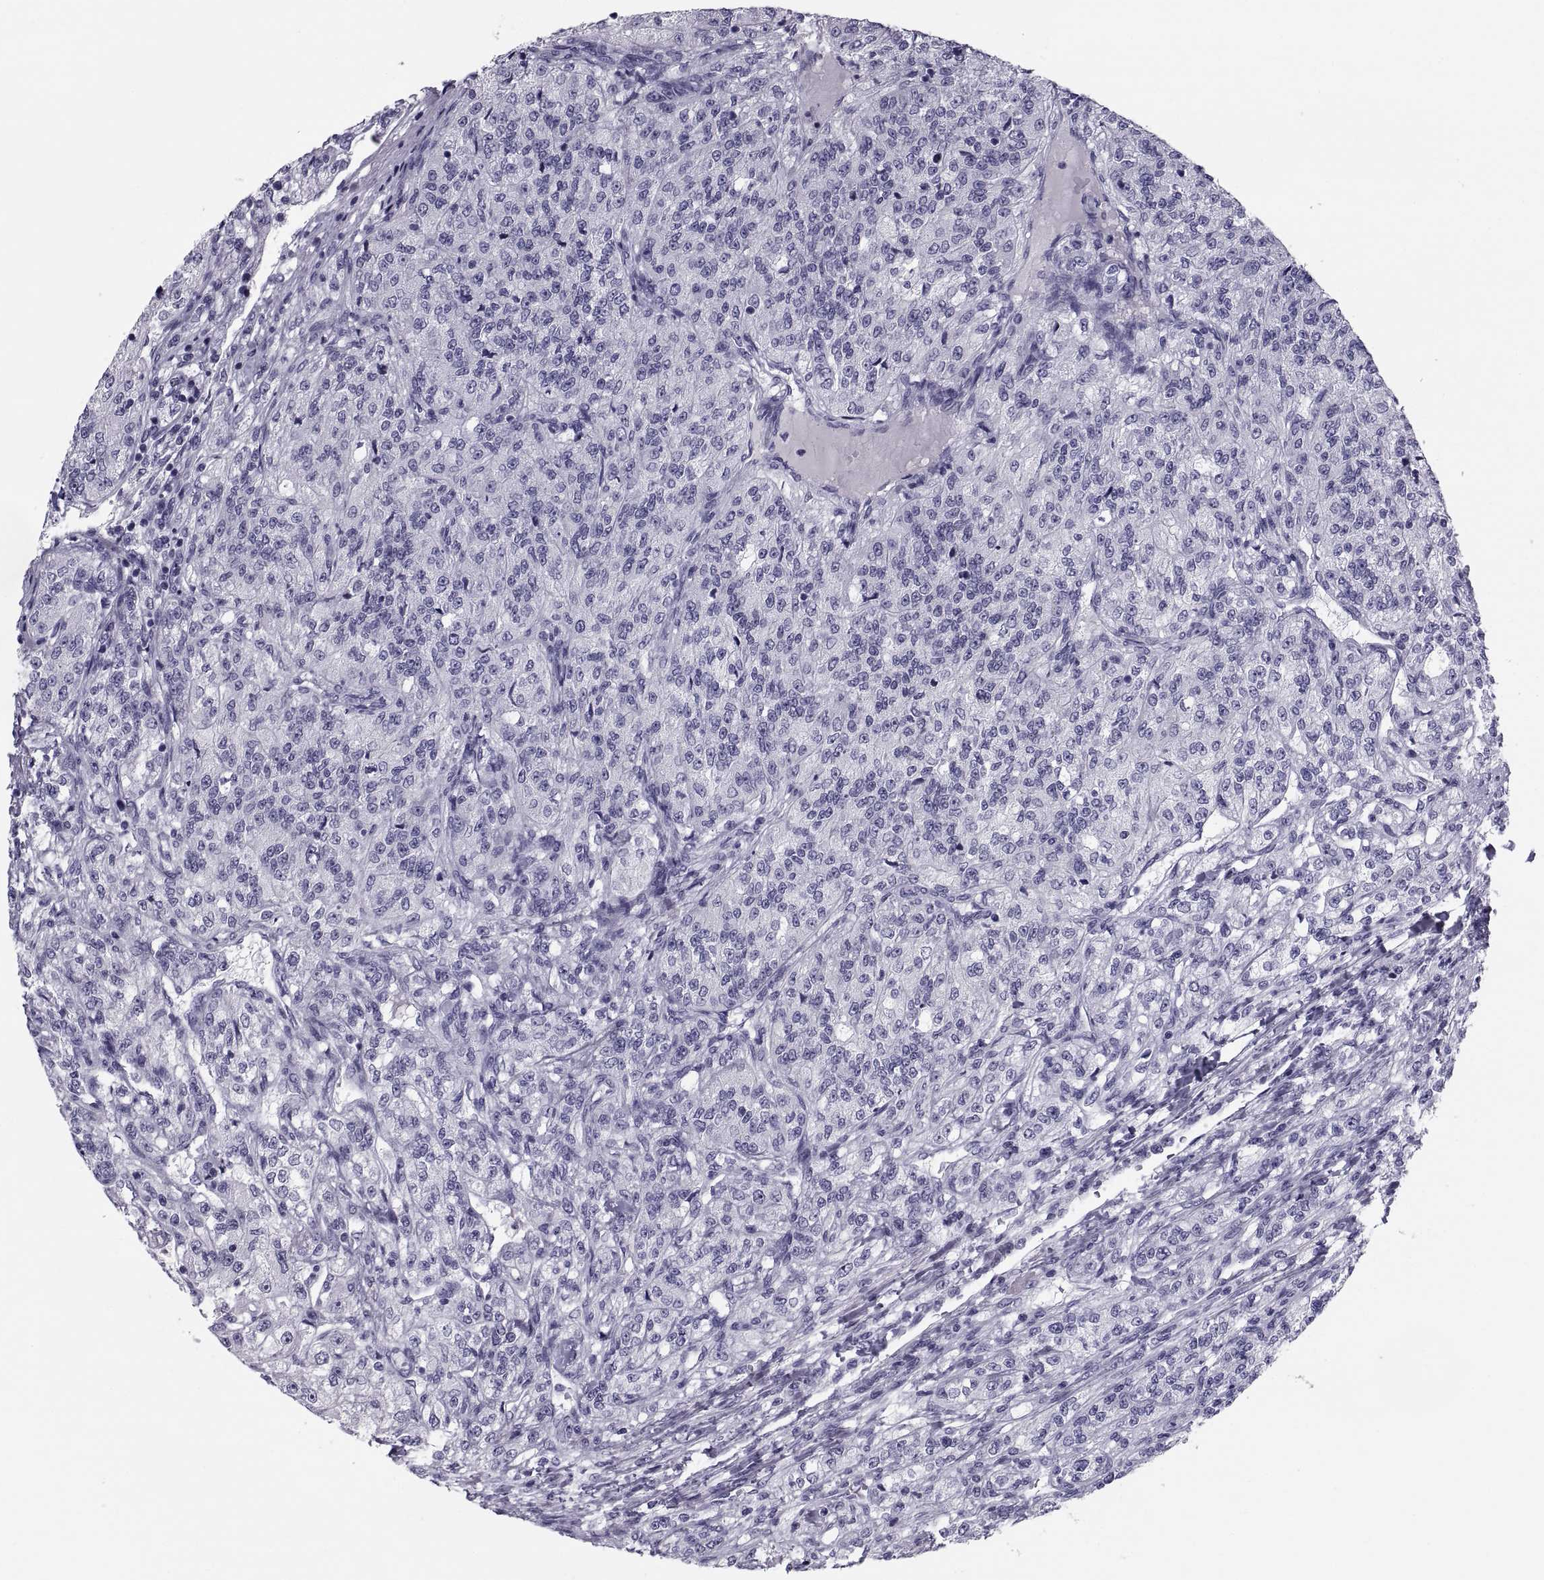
{"staining": {"intensity": "negative", "quantity": "none", "location": "none"}, "tissue": "renal cancer", "cell_type": "Tumor cells", "image_type": "cancer", "snomed": [{"axis": "morphology", "description": "Adenocarcinoma, NOS"}, {"axis": "topography", "description": "Kidney"}], "caption": "IHC image of neoplastic tissue: renal cancer stained with DAB reveals no significant protein staining in tumor cells.", "gene": "CRISP1", "patient": {"sex": "female", "age": 63}}